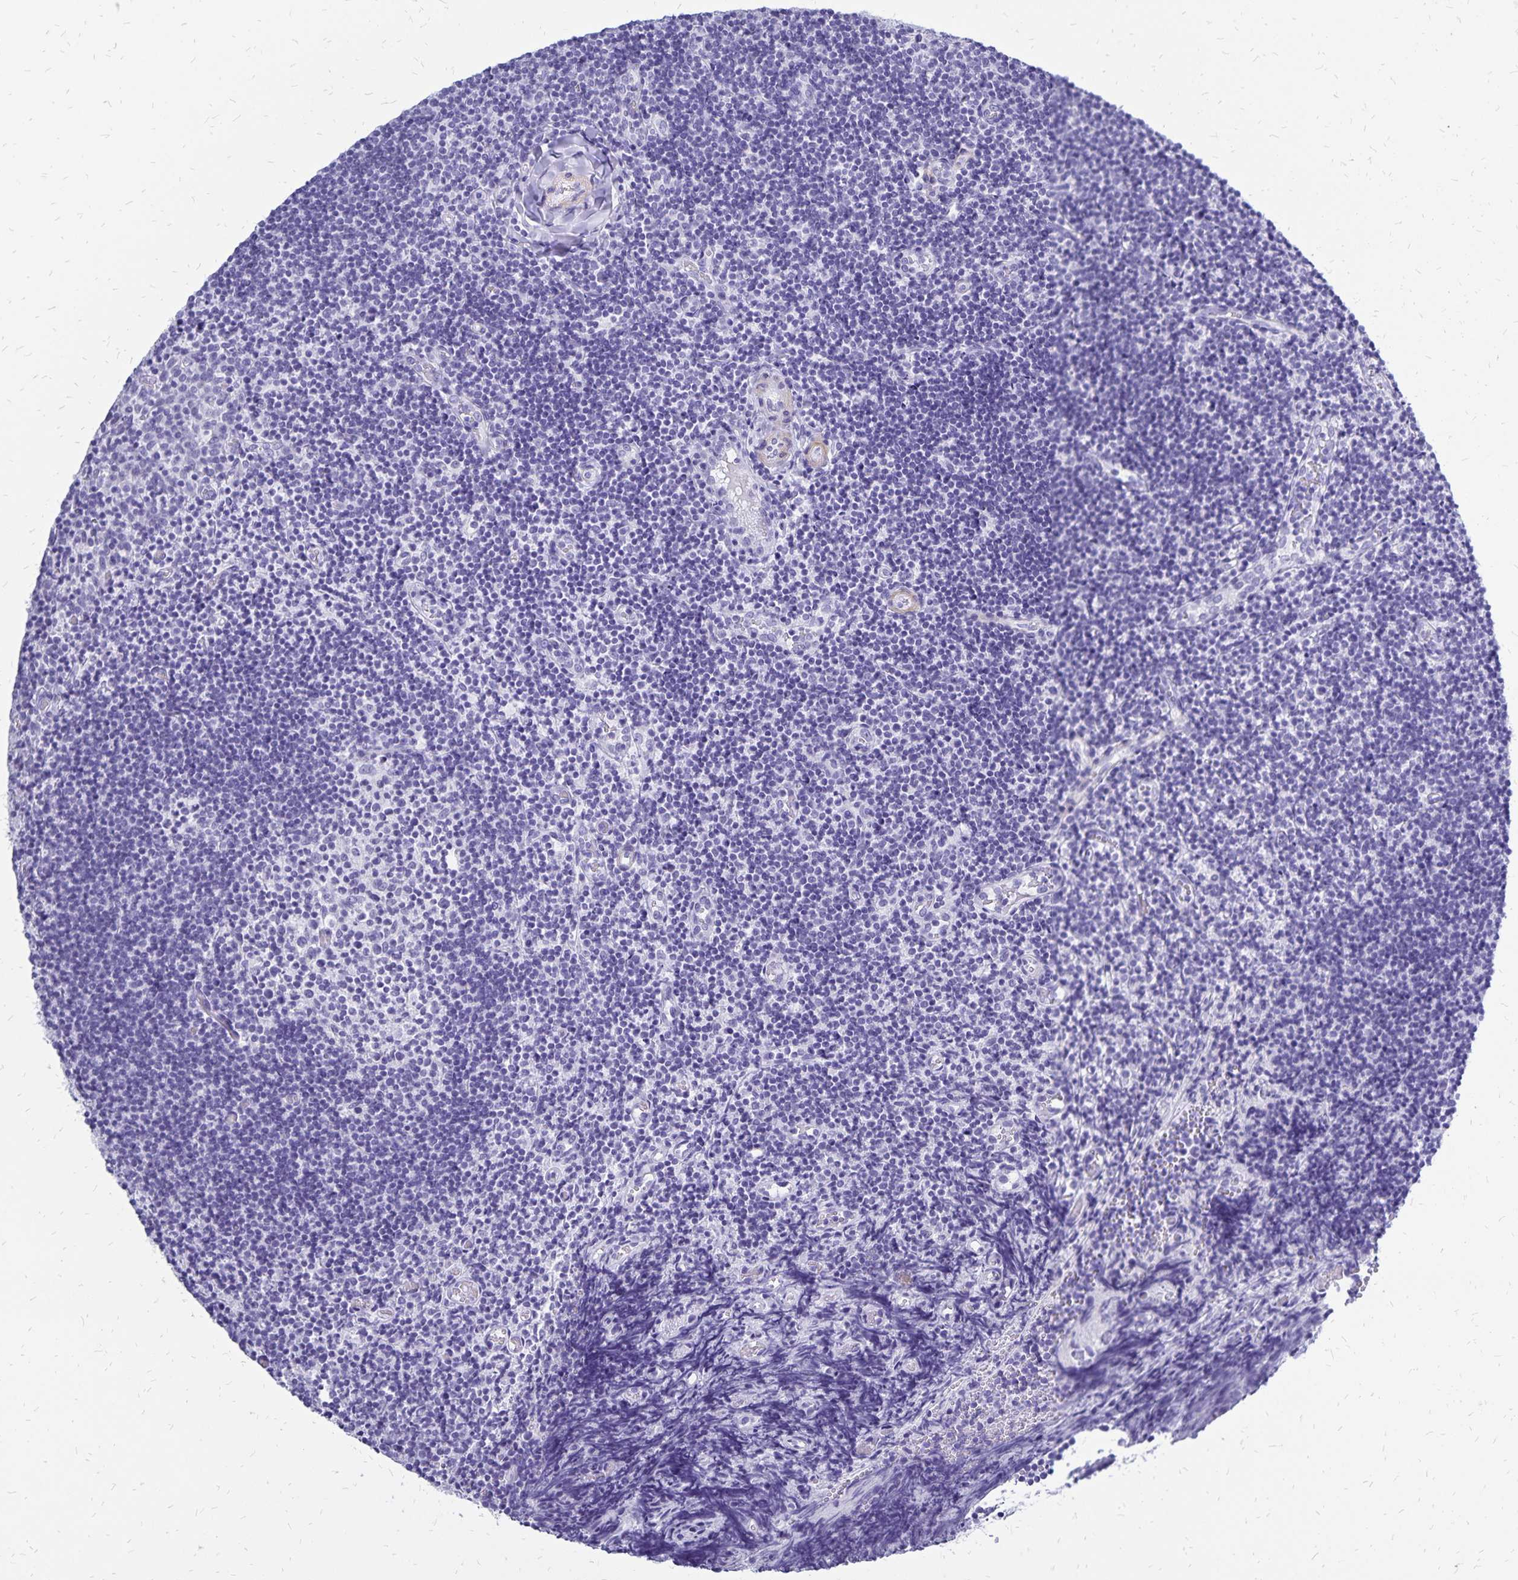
{"staining": {"intensity": "negative", "quantity": "none", "location": "none"}, "tissue": "tonsil", "cell_type": "Germinal center cells", "image_type": "normal", "snomed": [{"axis": "morphology", "description": "Normal tissue, NOS"}, {"axis": "topography", "description": "Tonsil"}], "caption": "Immunohistochemical staining of unremarkable human tonsil shows no significant positivity in germinal center cells. (Immunohistochemistry (ihc), brightfield microscopy, high magnification).", "gene": "HMGB3", "patient": {"sex": "female", "age": 10}}